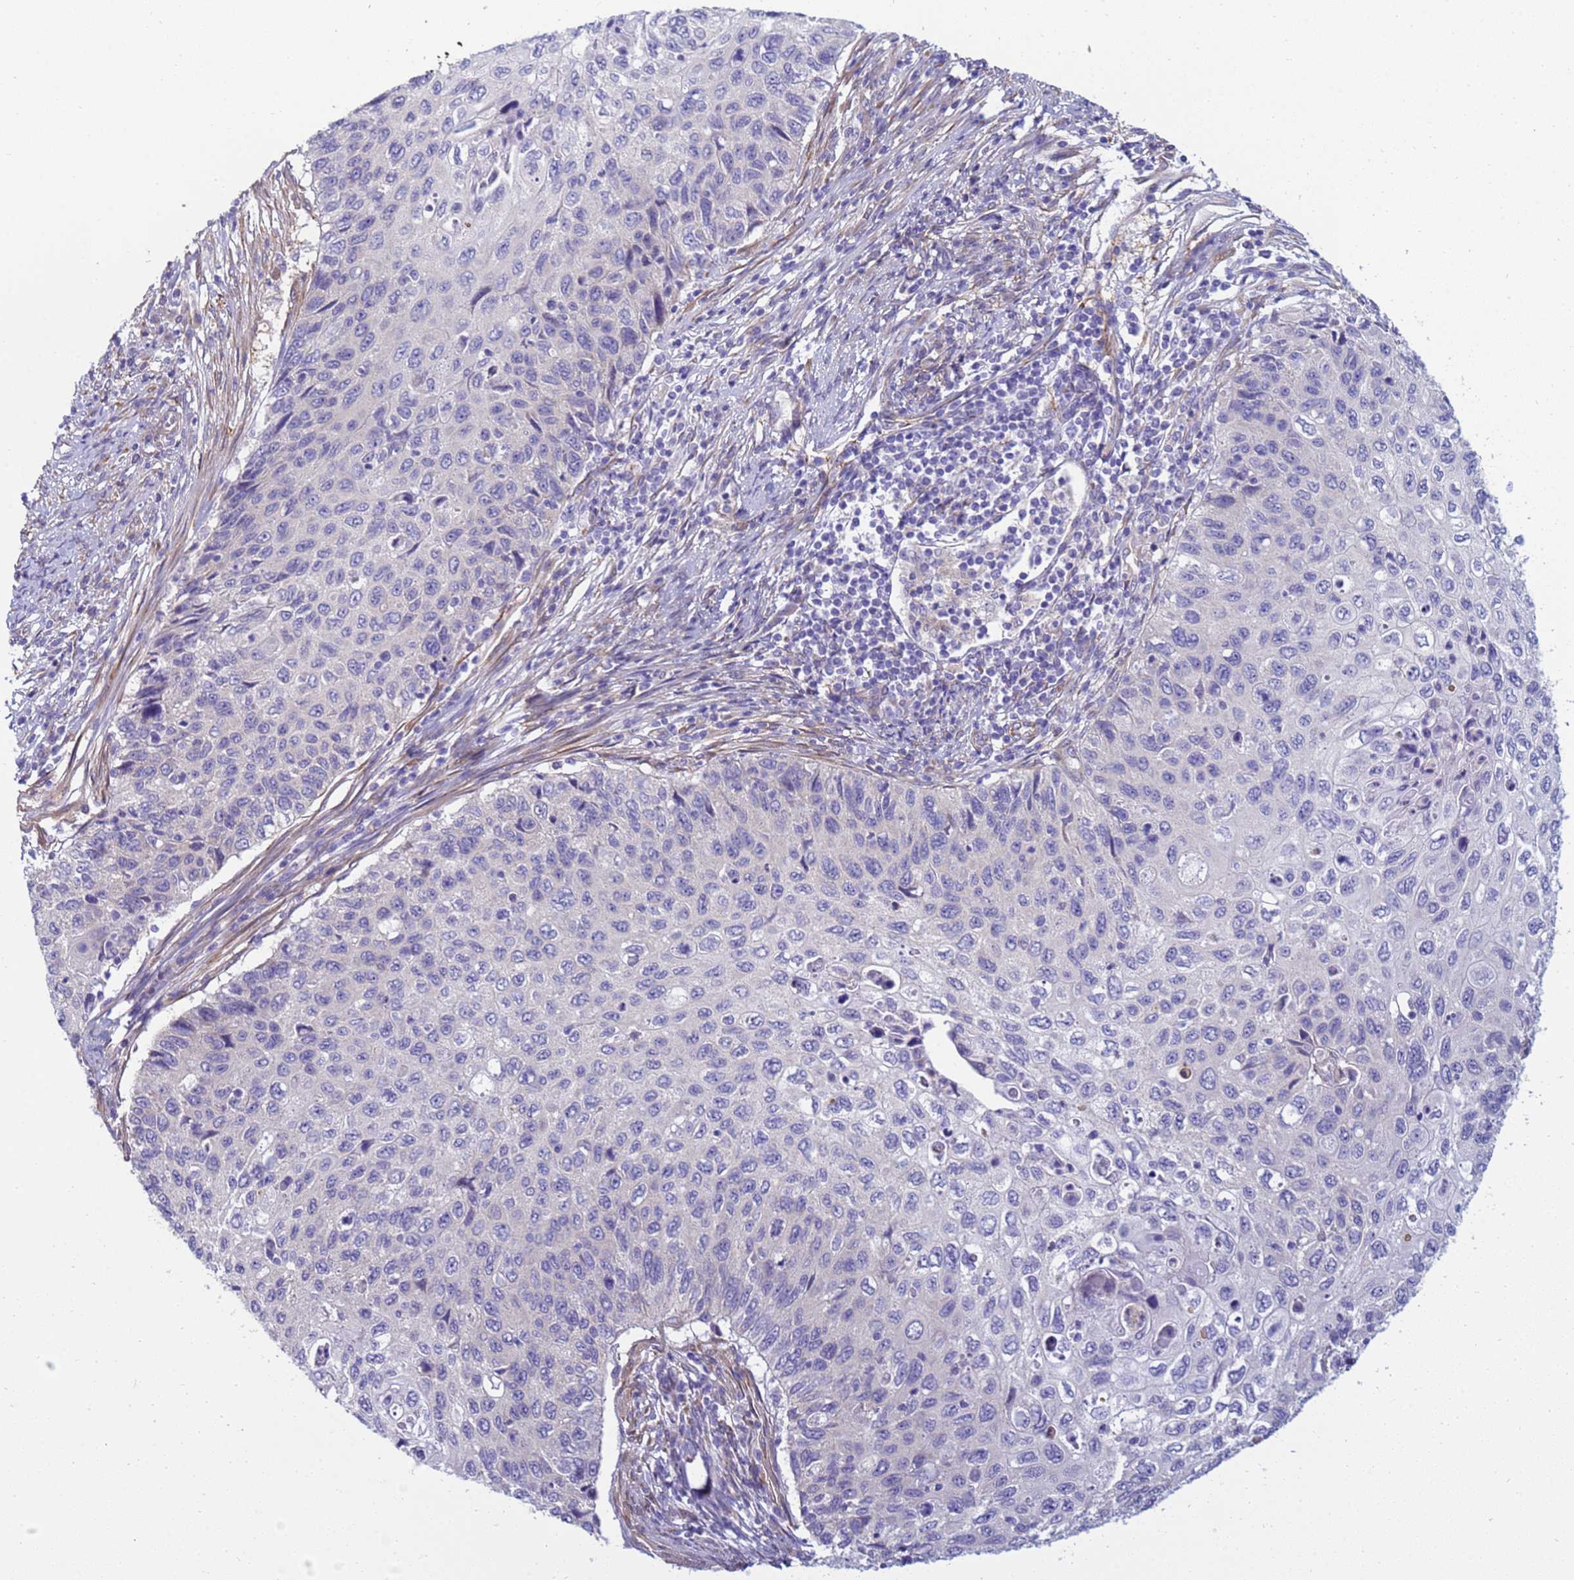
{"staining": {"intensity": "negative", "quantity": "none", "location": "none"}, "tissue": "cervical cancer", "cell_type": "Tumor cells", "image_type": "cancer", "snomed": [{"axis": "morphology", "description": "Squamous cell carcinoma, NOS"}, {"axis": "topography", "description": "Cervix"}], "caption": "IHC photomicrograph of squamous cell carcinoma (cervical) stained for a protein (brown), which demonstrates no positivity in tumor cells. Brightfield microscopy of immunohistochemistry stained with DAB (brown) and hematoxylin (blue), captured at high magnification.", "gene": "TRPC6", "patient": {"sex": "female", "age": 70}}